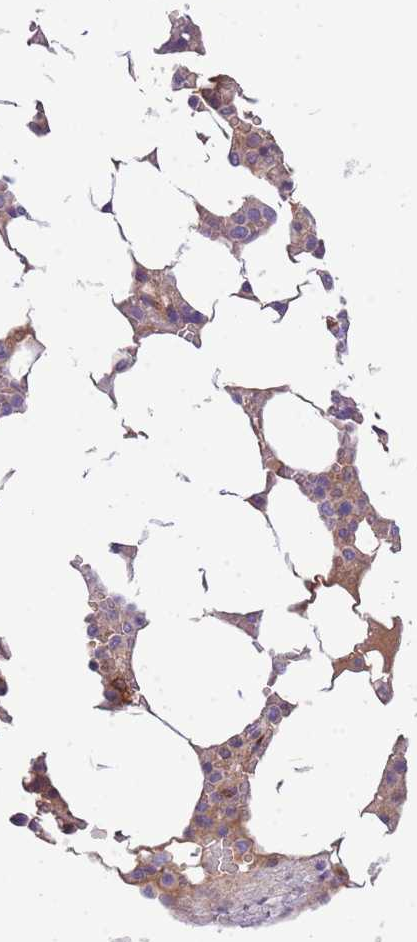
{"staining": {"intensity": "negative", "quantity": "none", "location": "none"}, "tissue": "bone marrow", "cell_type": "Hematopoietic cells", "image_type": "normal", "snomed": [{"axis": "morphology", "description": "Normal tissue, NOS"}, {"axis": "topography", "description": "Bone marrow"}], "caption": "Immunohistochemistry (IHC) micrograph of benign bone marrow stained for a protein (brown), which reveals no staining in hematopoietic cells. (DAB (3,3'-diaminobenzidine) immunohistochemistry (IHC), high magnification).", "gene": "SCAMP5", "patient": {"sex": "male", "age": 64}}